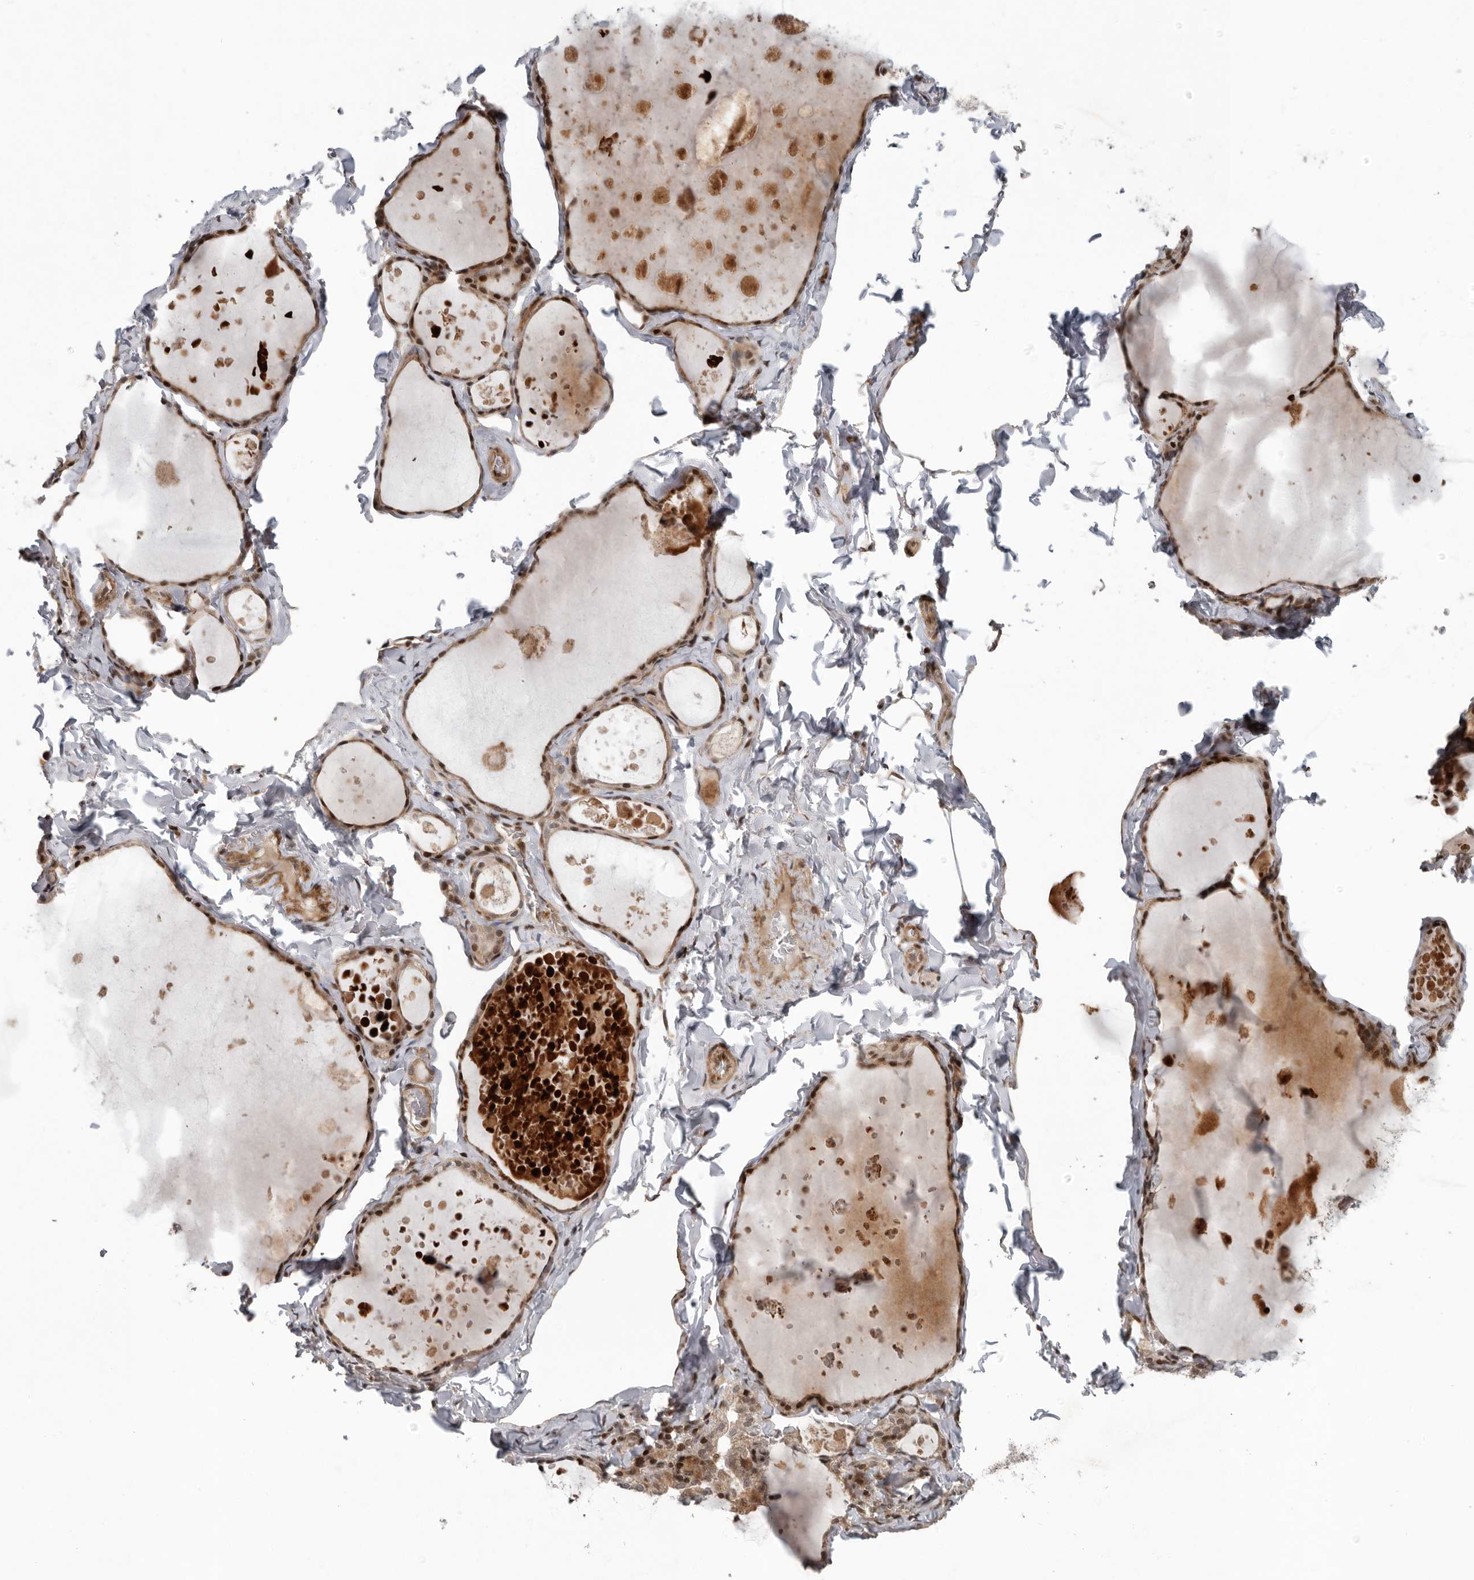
{"staining": {"intensity": "strong", "quantity": "25%-75%", "location": "nuclear"}, "tissue": "thyroid gland", "cell_type": "Glandular cells", "image_type": "normal", "snomed": [{"axis": "morphology", "description": "Normal tissue, NOS"}, {"axis": "topography", "description": "Thyroid gland"}], "caption": "This is an image of immunohistochemistry staining of benign thyroid gland, which shows strong positivity in the nuclear of glandular cells.", "gene": "RABIF", "patient": {"sex": "male", "age": 56}}